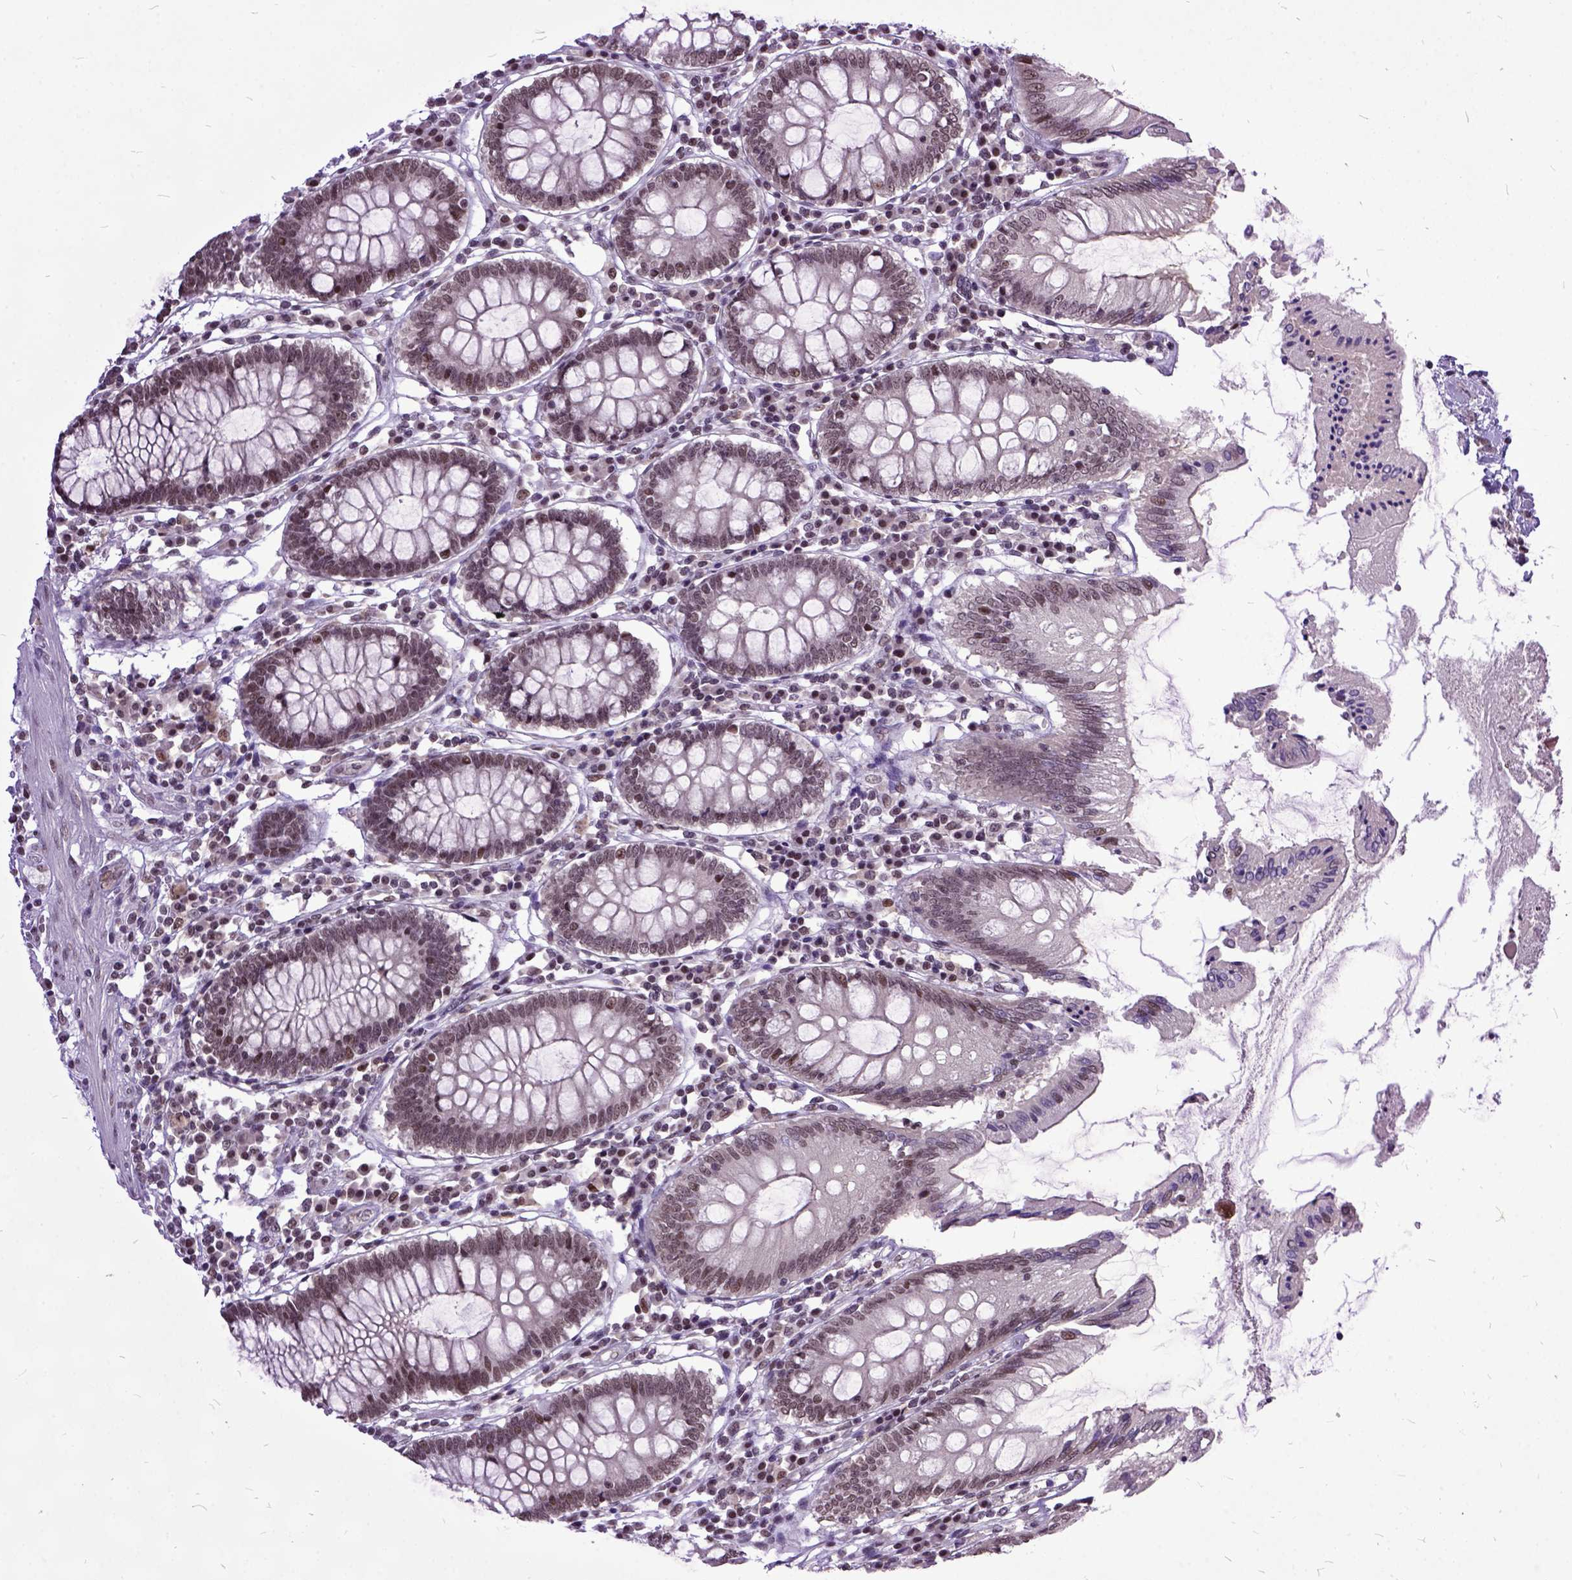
{"staining": {"intensity": "moderate", "quantity": ">75%", "location": "nuclear"}, "tissue": "colon", "cell_type": "Endothelial cells", "image_type": "normal", "snomed": [{"axis": "morphology", "description": "Normal tissue, NOS"}, {"axis": "morphology", "description": "Adenocarcinoma, NOS"}, {"axis": "topography", "description": "Colon"}], "caption": "Immunohistochemistry (IHC) staining of benign colon, which reveals medium levels of moderate nuclear expression in approximately >75% of endothelial cells indicating moderate nuclear protein positivity. The staining was performed using DAB (brown) for protein detection and nuclei were counterstained in hematoxylin (blue).", "gene": "ORC5", "patient": {"sex": "male", "age": 83}}